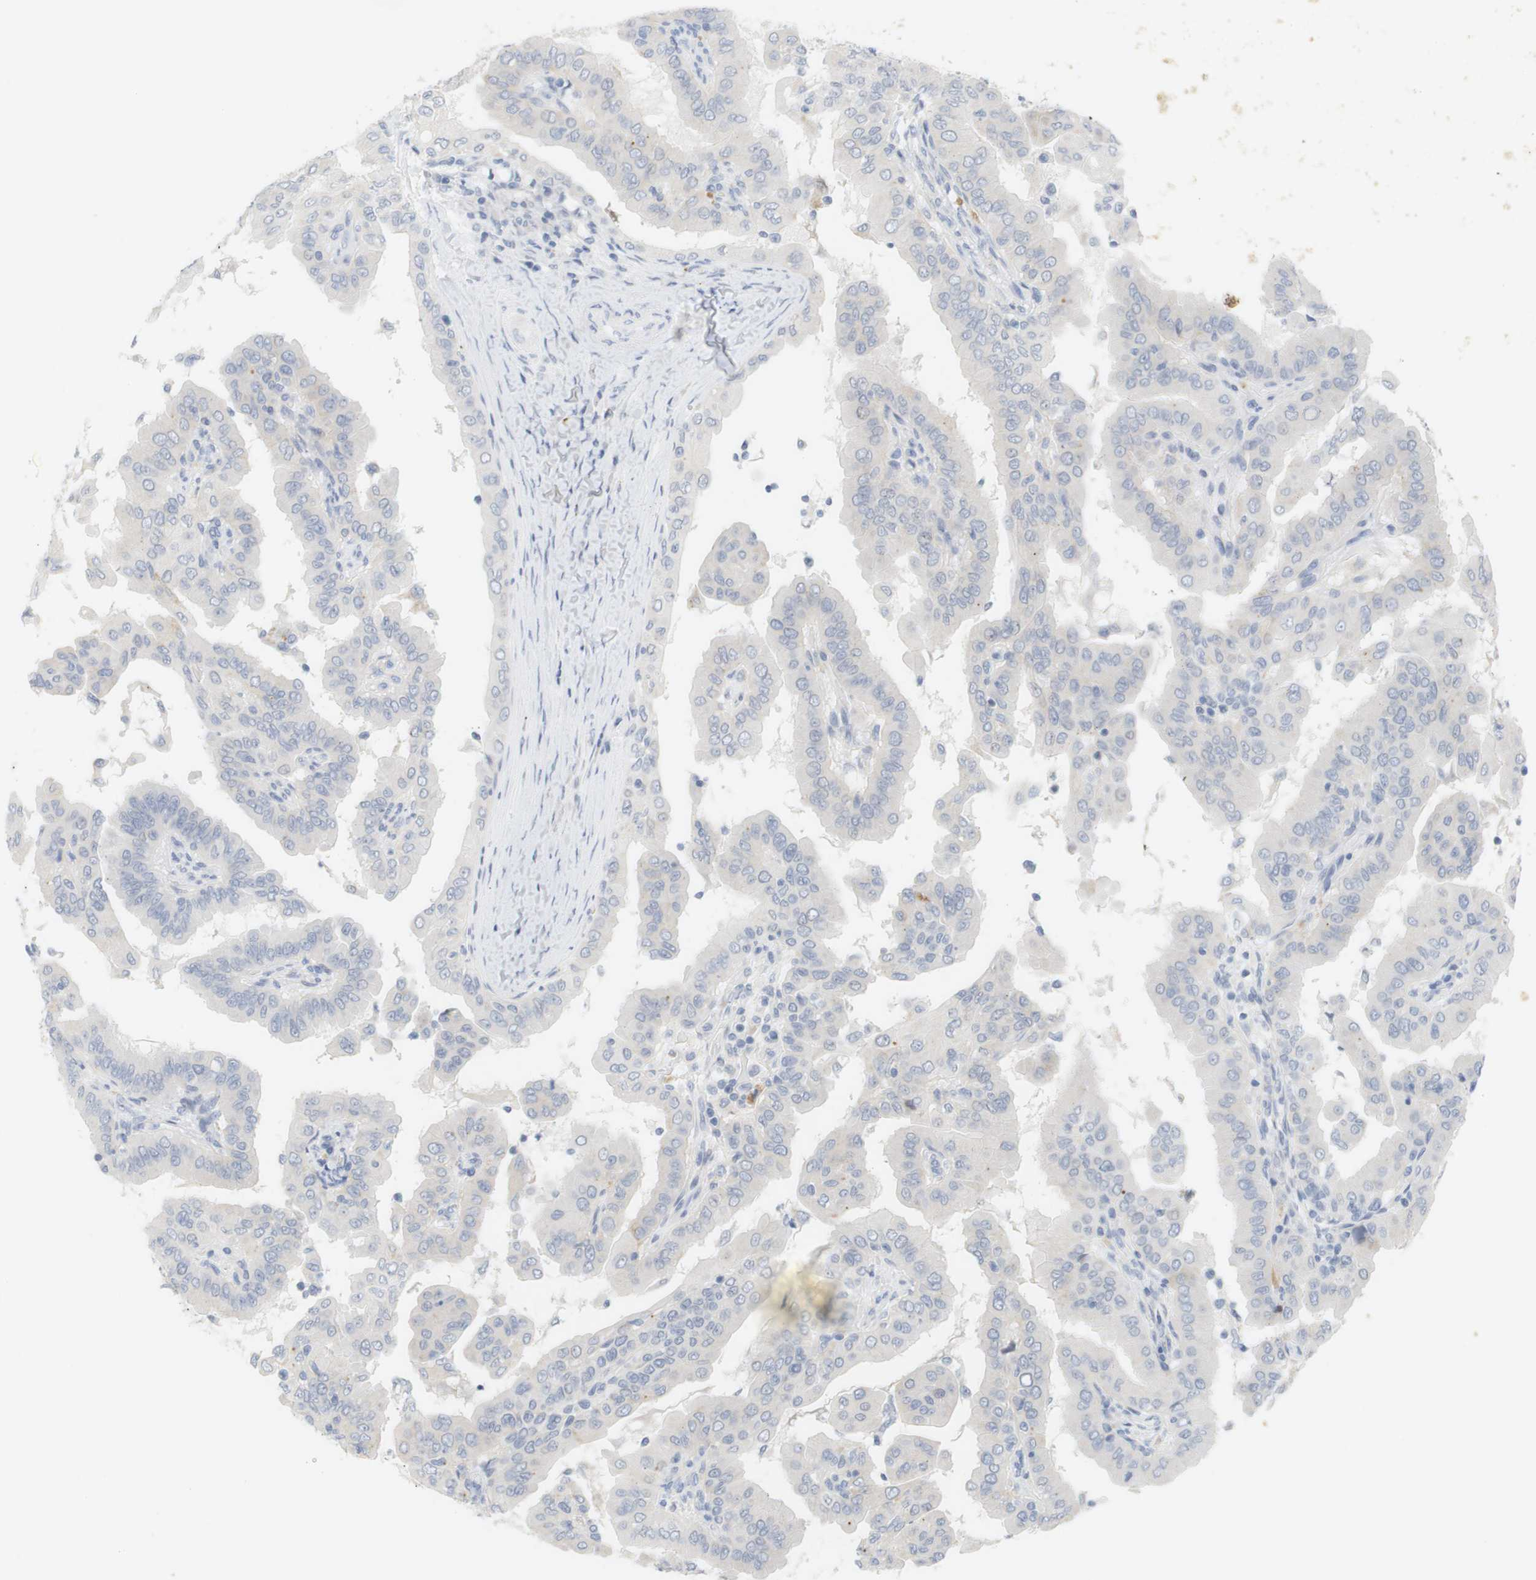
{"staining": {"intensity": "negative", "quantity": "none", "location": "none"}, "tissue": "thyroid cancer", "cell_type": "Tumor cells", "image_type": "cancer", "snomed": [{"axis": "morphology", "description": "Papillary adenocarcinoma, NOS"}, {"axis": "topography", "description": "Thyroid gland"}], "caption": "Tumor cells are negative for protein expression in human papillary adenocarcinoma (thyroid).", "gene": "YIPF1", "patient": {"sex": "male", "age": 33}}